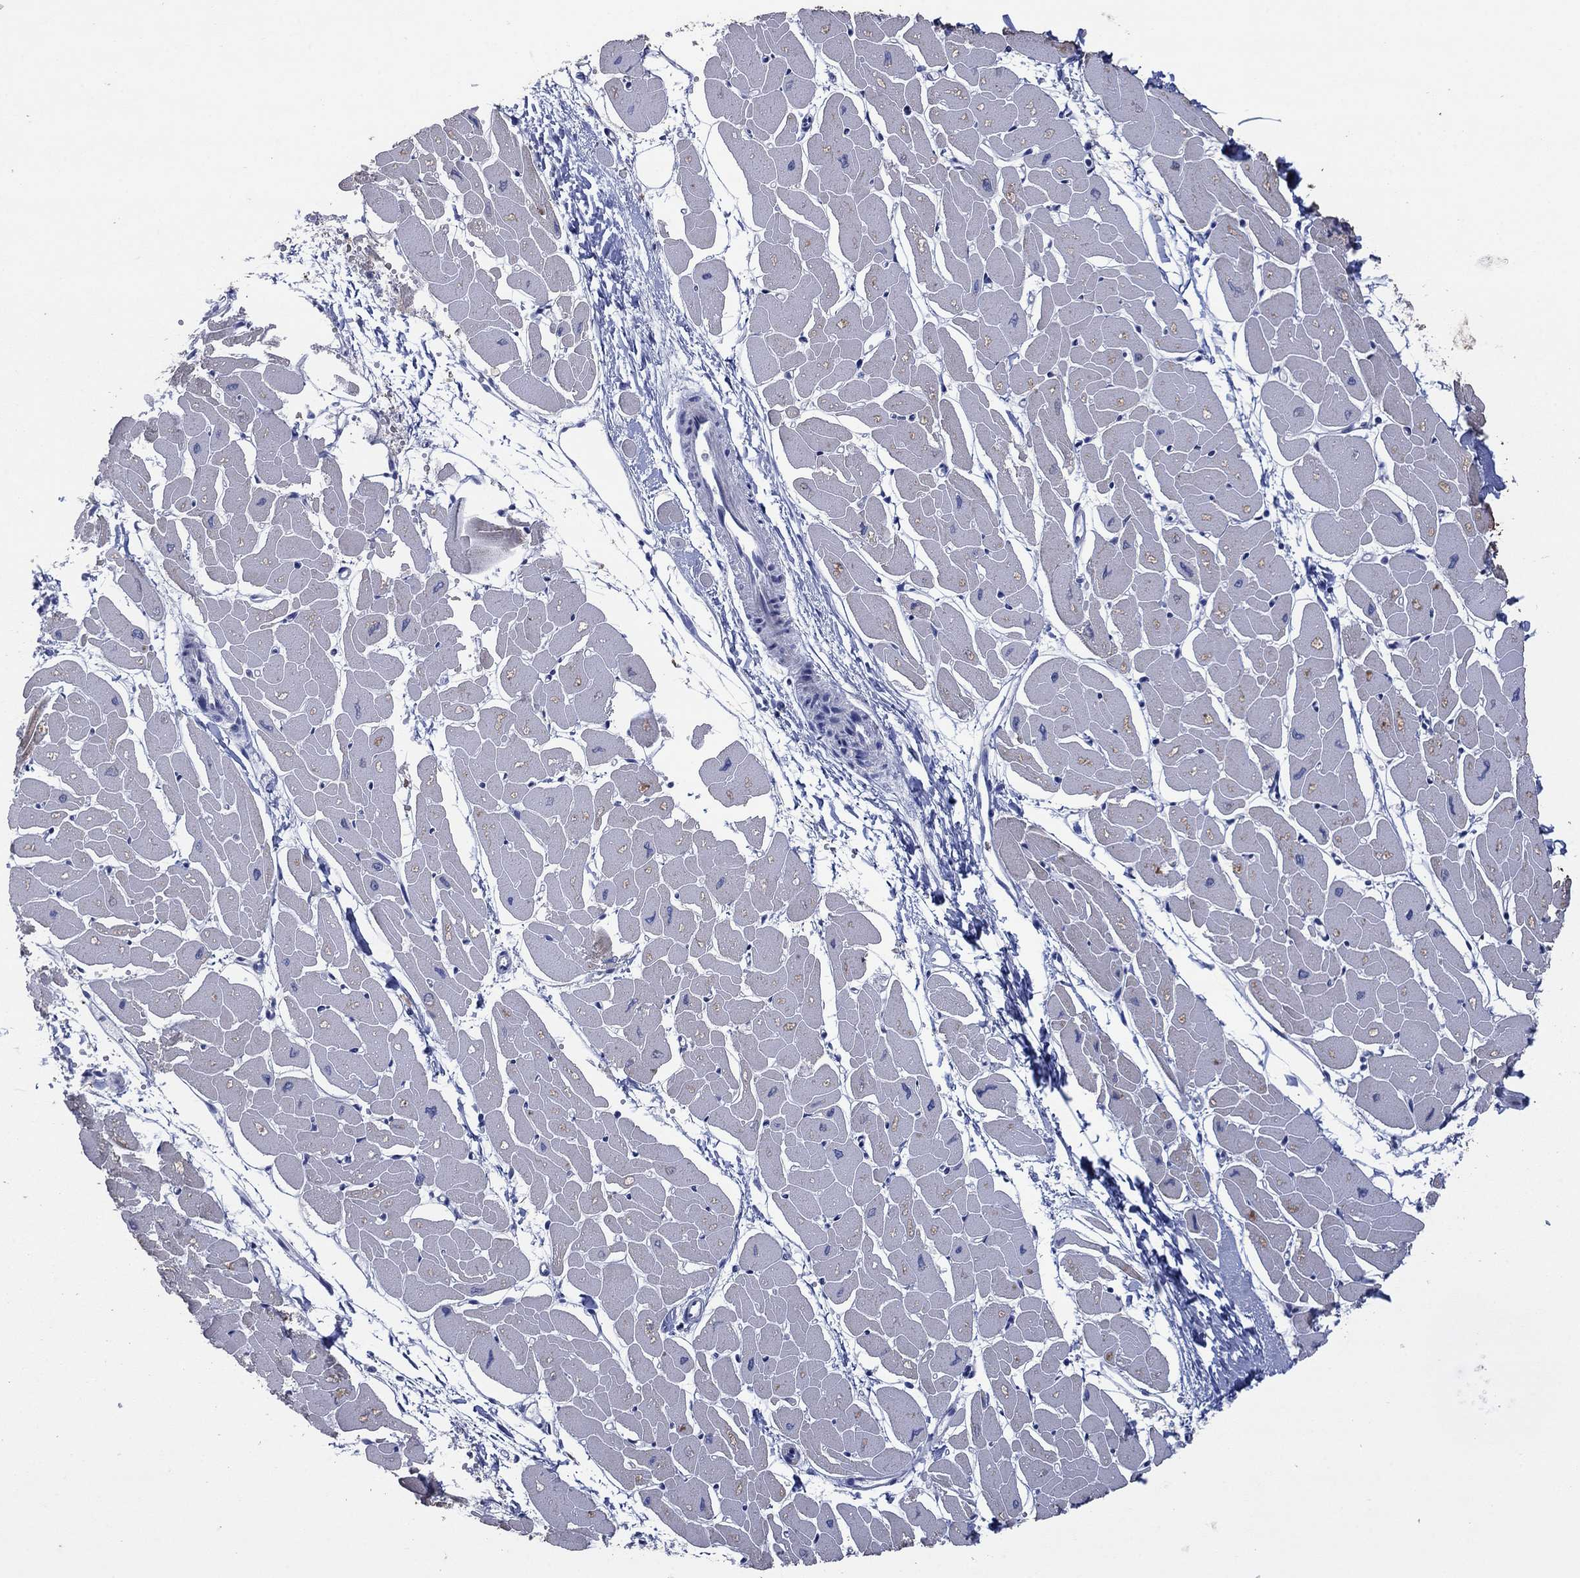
{"staining": {"intensity": "moderate", "quantity": "25%-75%", "location": "cytoplasmic/membranous"}, "tissue": "heart muscle", "cell_type": "Cardiomyocytes", "image_type": "normal", "snomed": [{"axis": "morphology", "description": "Normal tissue, NOS"}, {"axis": "topography", "description": "Heart"}], "caption": "Benign heart muscle exhibits moderate cytoplasmic/membranous expression in about 25%-75% of cardiomyocytes, visualized by immunohistochemistry.", "gene": "SDC1", "patient": {"sex": "male", "age": 57}}